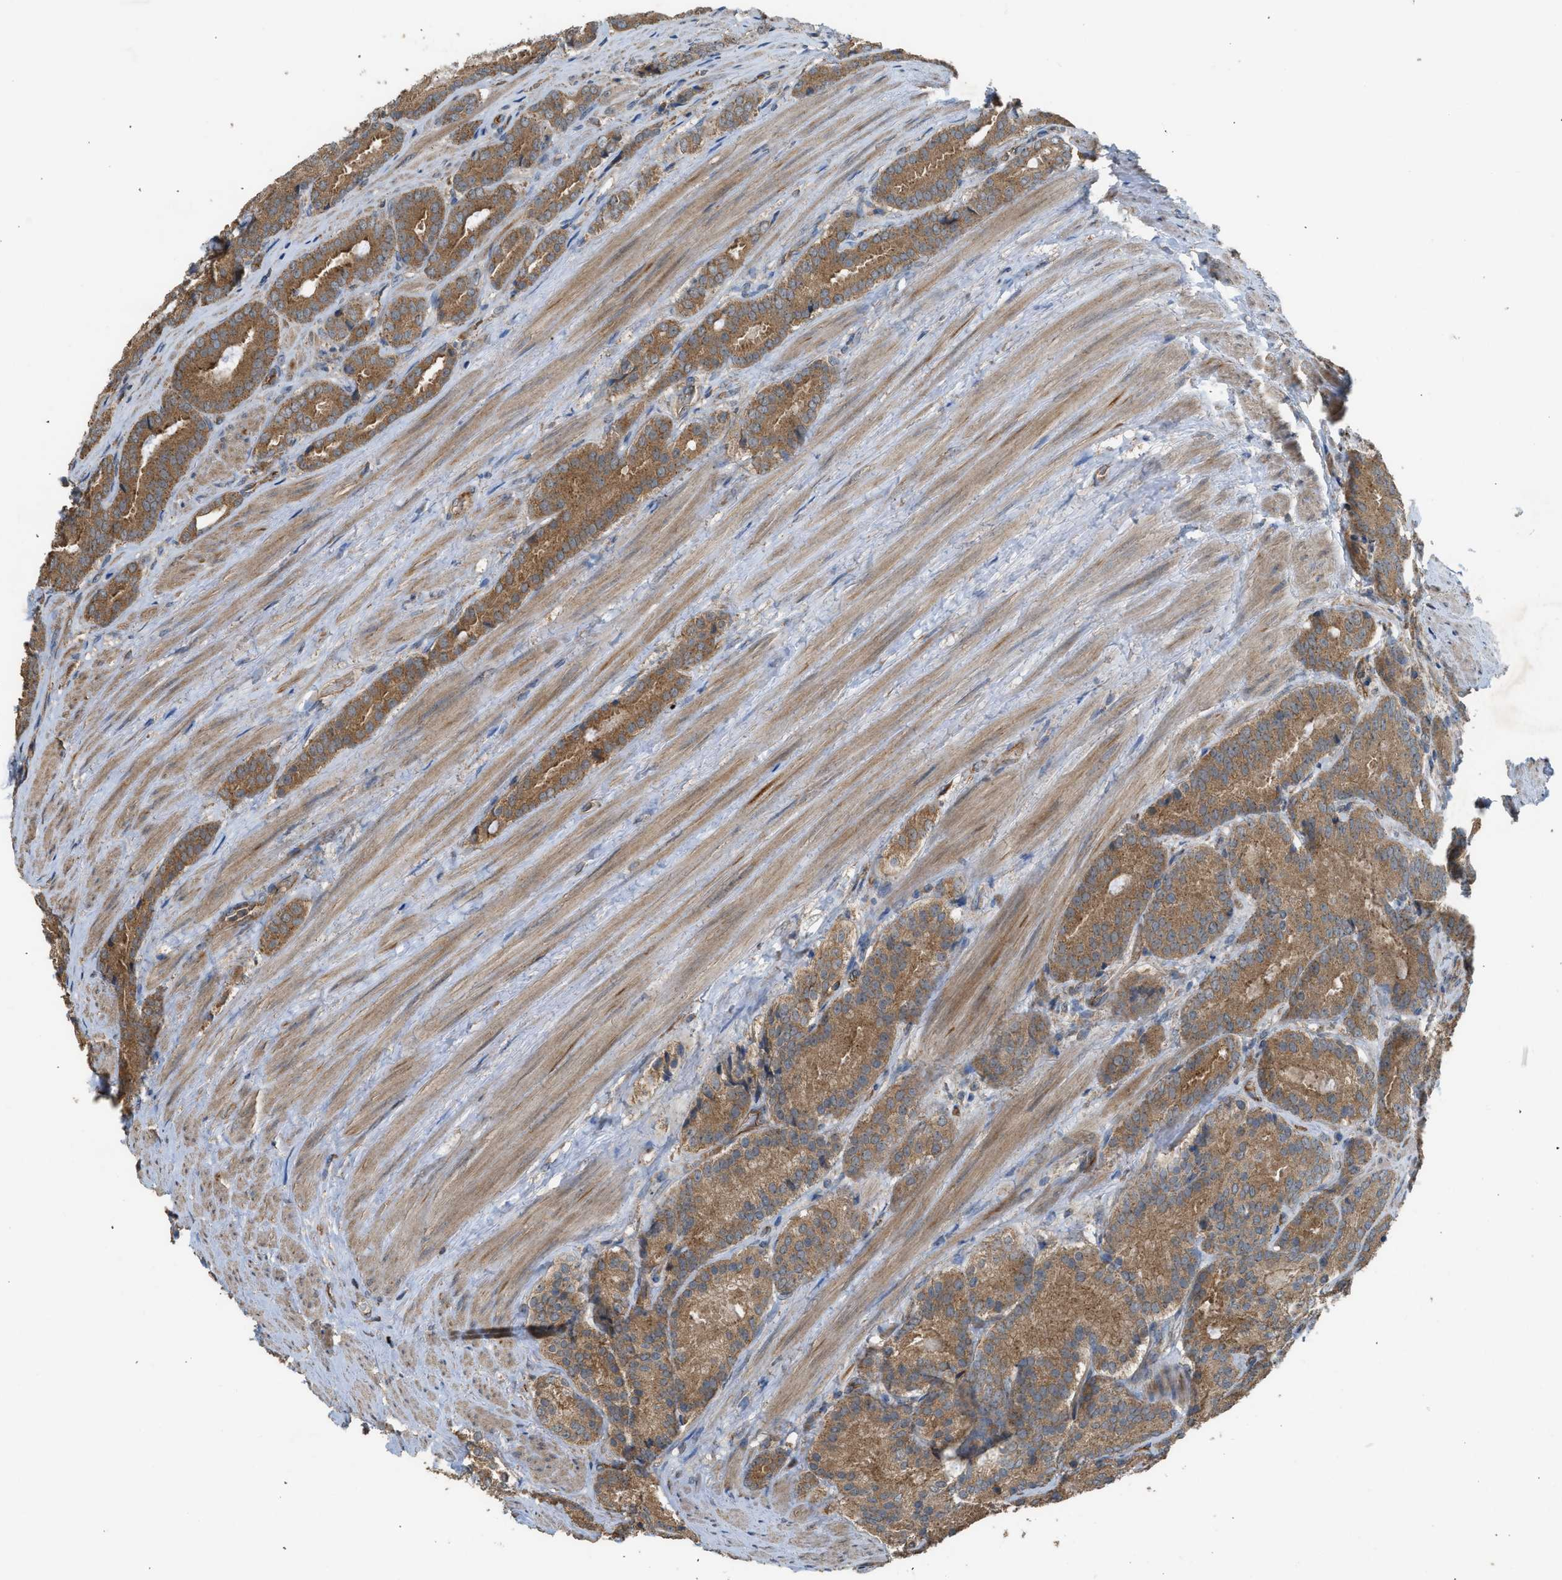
{"staining": {"intensity": "moderate", "quantity": ">75%", "location": "cytoplasmic/membranous"}, "tissue": "prostate cancer", "cell_type": "Tumor cells", "image_type": "cancer", "snomed": [{"axis": "morphology", "description": "Adenocarcinoma, Low grade"}, {"axis": "topography", "description": "Prostate"}], "caption": "Prostate cancer (low-grade adenocarcinoma) tissue reveals moderate cytoplasmic/membranous positivity in approximately >75% of tumor cells", "gene": "HIP1R", "patient": {"sex": "male", "age": 69}}